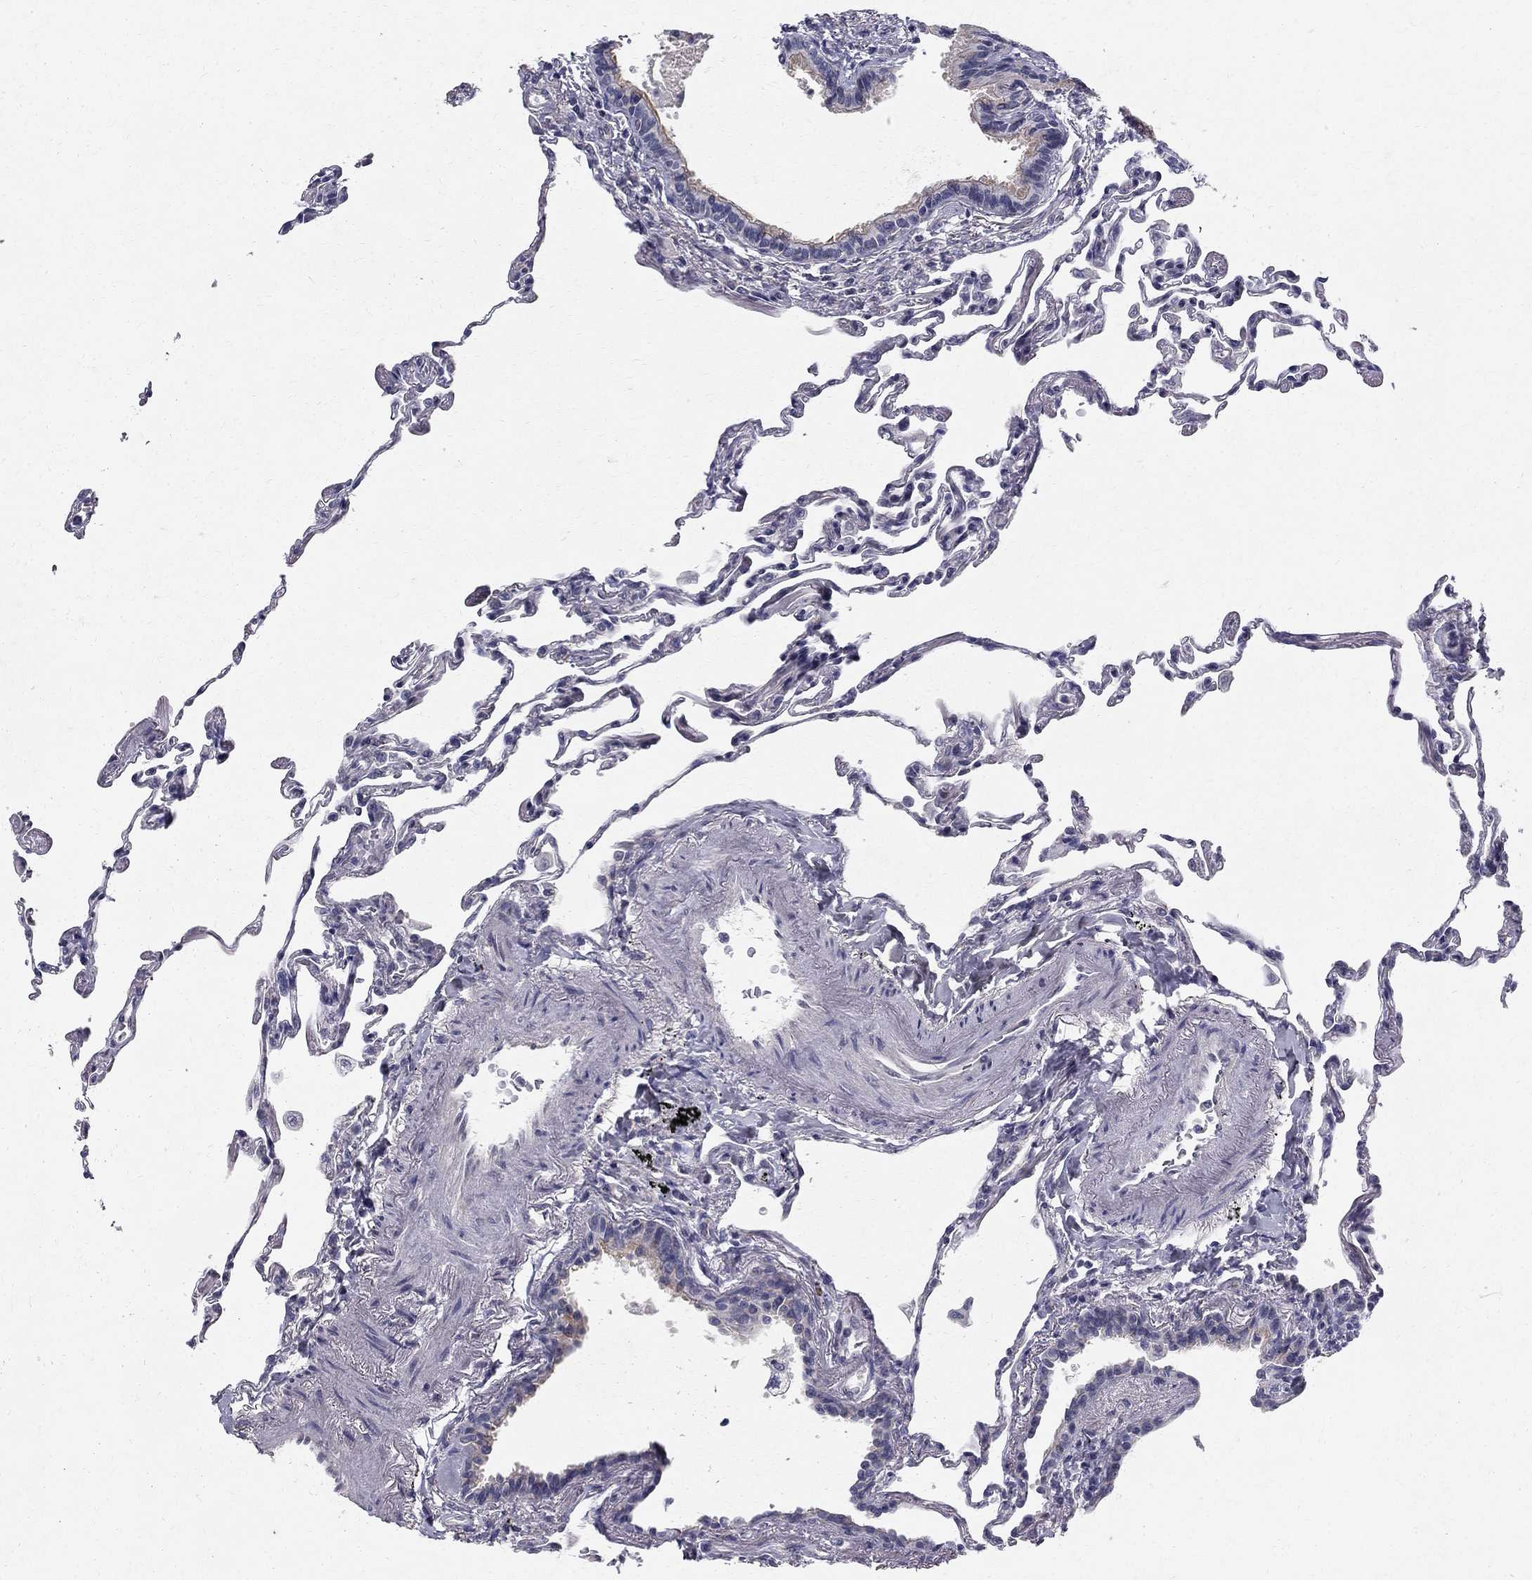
{"staining": {"intensity": "negative", "quantity": "none", "location": "none"}, "tissue": "lung", "cell_type": "Alveolar cells", "image_type": "normal", "snomed": [{"axis": "morphology", "description": "Normal tissue, NOS"}, {"axis": "topography", "description": "Lung"}], "caption": "Immunohistochemistry photomicrograph of normal human lung stained for a protein (brown), which shows no positivity in alveolar cells. The staining is performed using DAB (3,3'-diaminobenzidine) brown chromogen with nuclei counter-stained in using hematoxylin.", "gene": "CLIC6", "patient": {"sex": "female", "age": 57}}